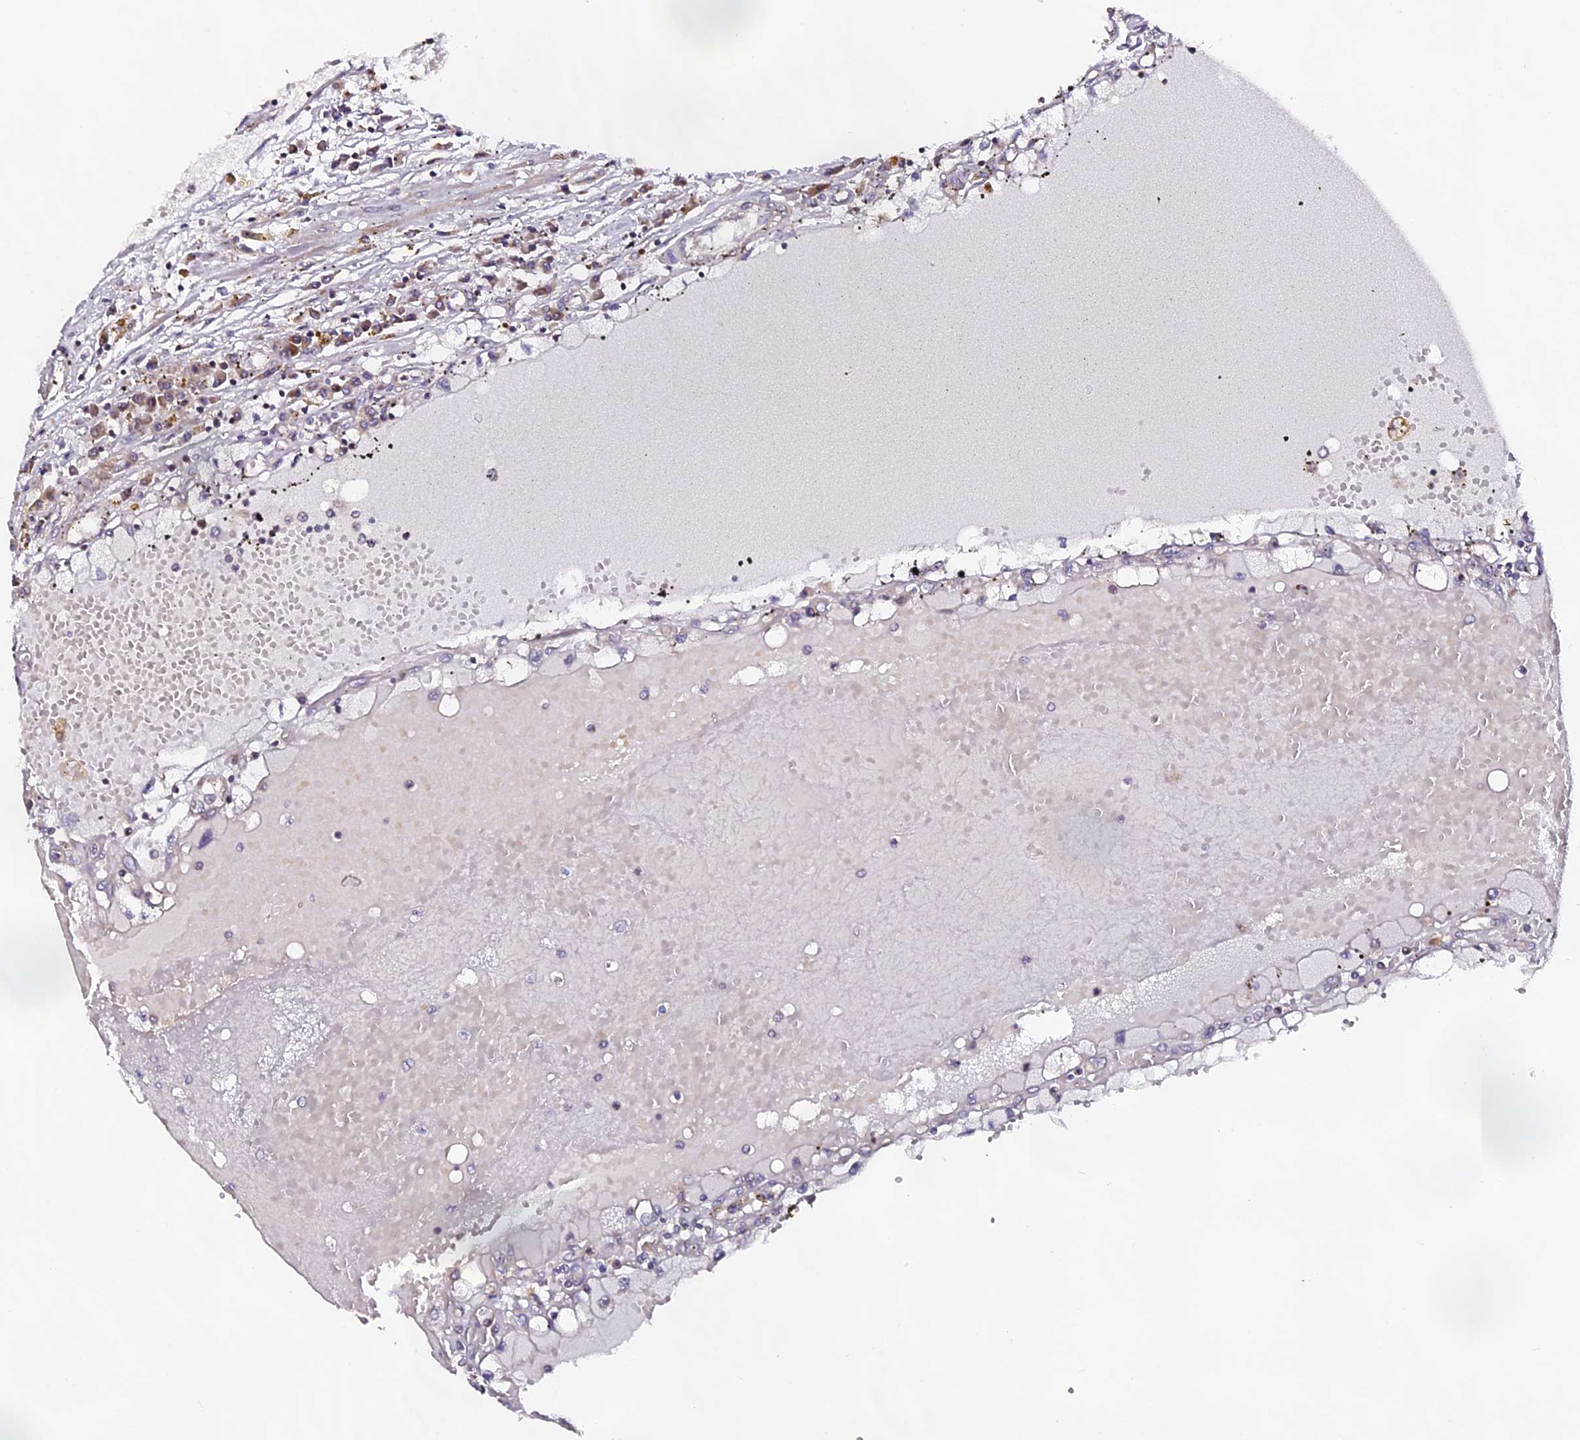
{"staining": {"intensity": "negative", "quantity": "none", "location": "none"}, "tissue": "renal cancer", "cell_type": "Tumor cells", "image_type": "cancer", "snomed": [{"axis": "morphology", "description": "Adenocarcinoma, NOS"}, {"axis": "topography", "description": "Kidney"}], "caption": "There is no significant expression in tumor cells of renal cancer.", "gene": "RAB28", "patient": {"sex": "male", "age": 56}}